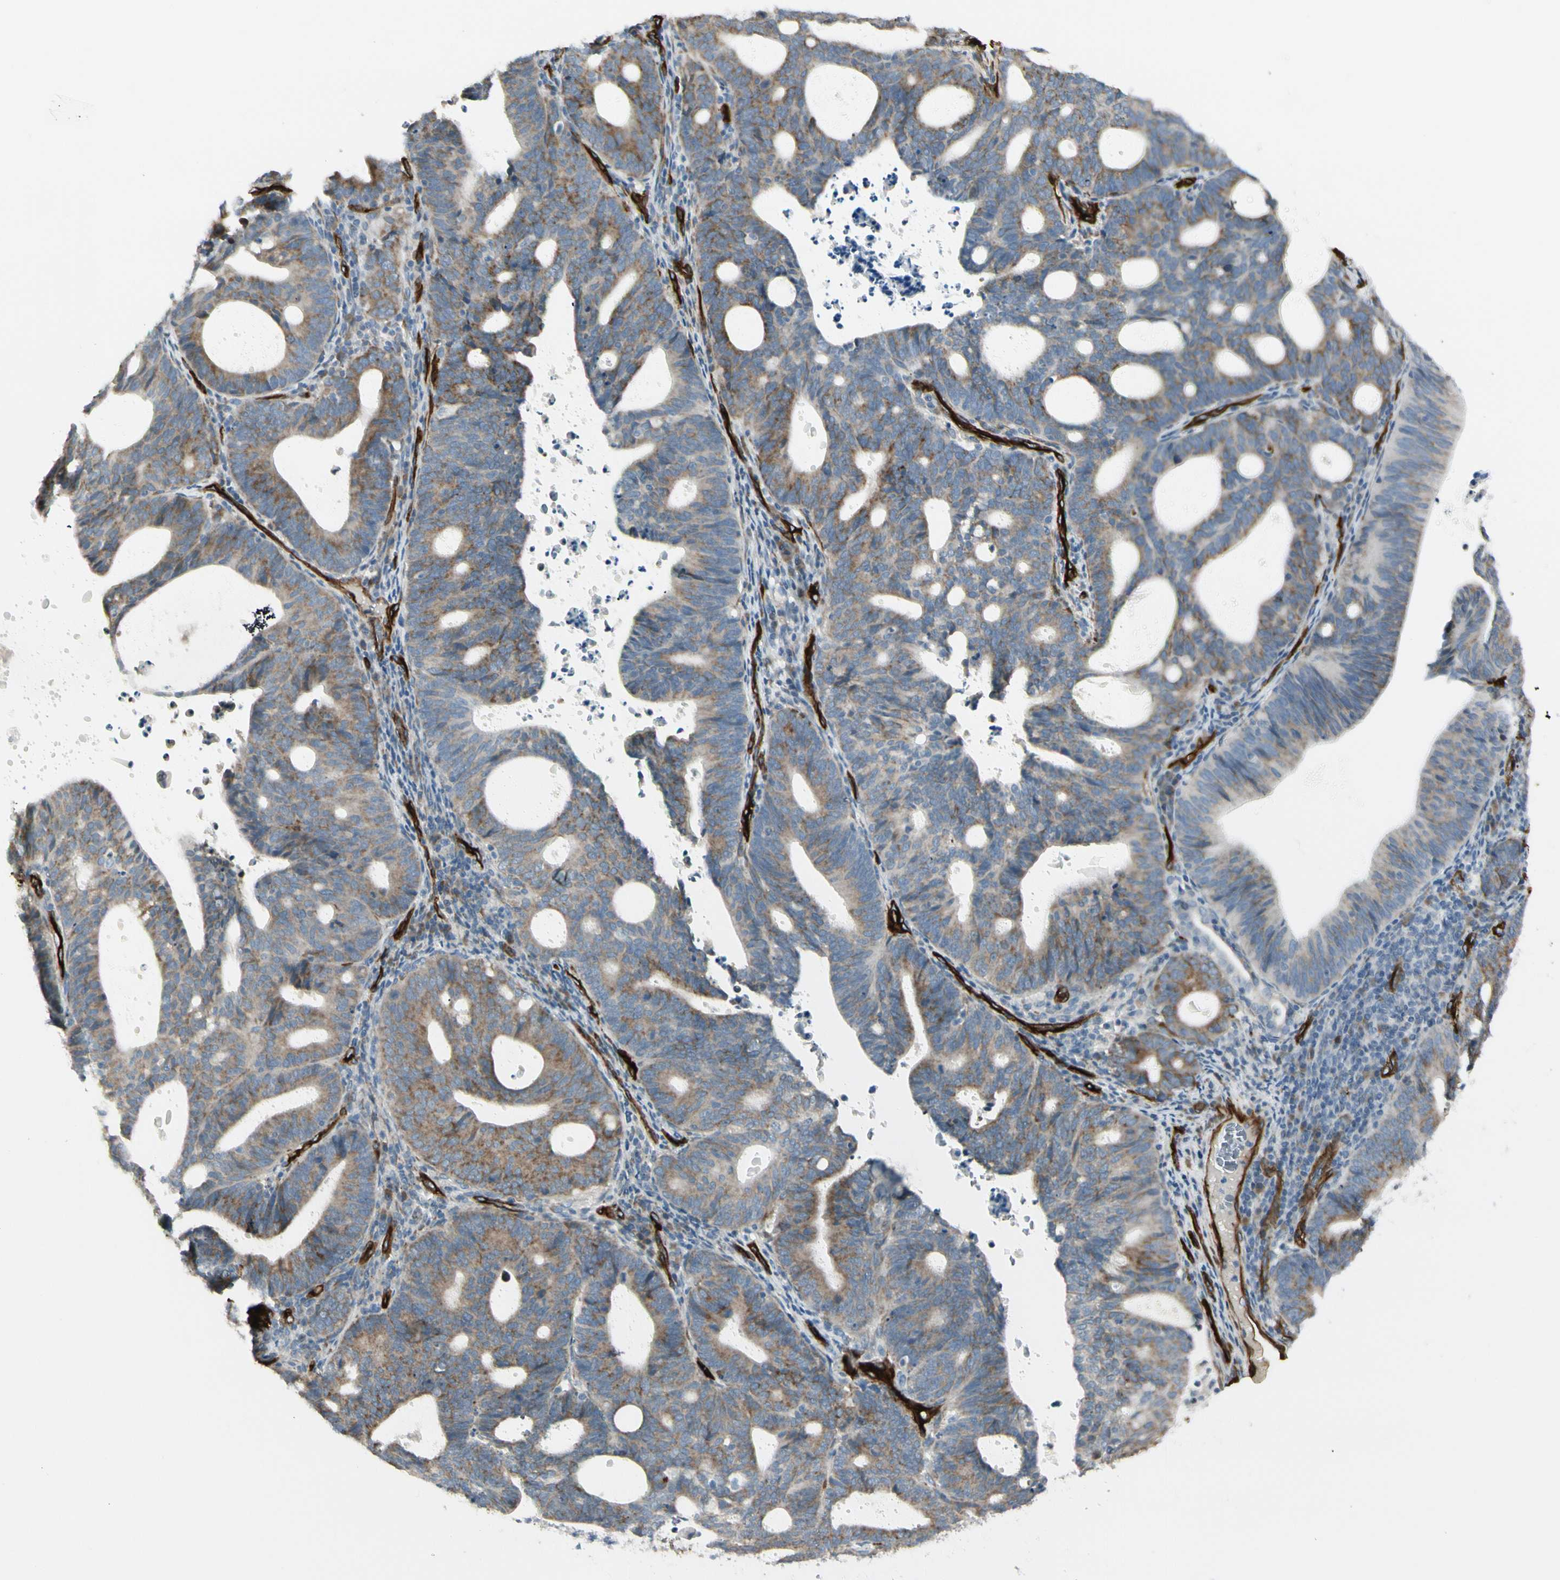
{"staining": {"intensity": "moderate", "quantity": "25%-75%", "location": "cytoplasmic/membranous"}, "tissue": "endometrial cancer", "cell_type": "Tumor cells", "image_type": "cancer", "snomed": [{"axis": "morphology", "description": "Adenocarcinoma, NOS"}, {"axis": "topography", "description": "Uterus"}], "caption": "Protein expression analysis of human endometrial adenocarcinoma reveals moderate cytoplasmic/membranous expression in about 25%-75% of tumor cells. (IHC, brightfield microscopy, high magnification).", "gene": "MCAM", "patient": {"sex": "female", "age": 83}}